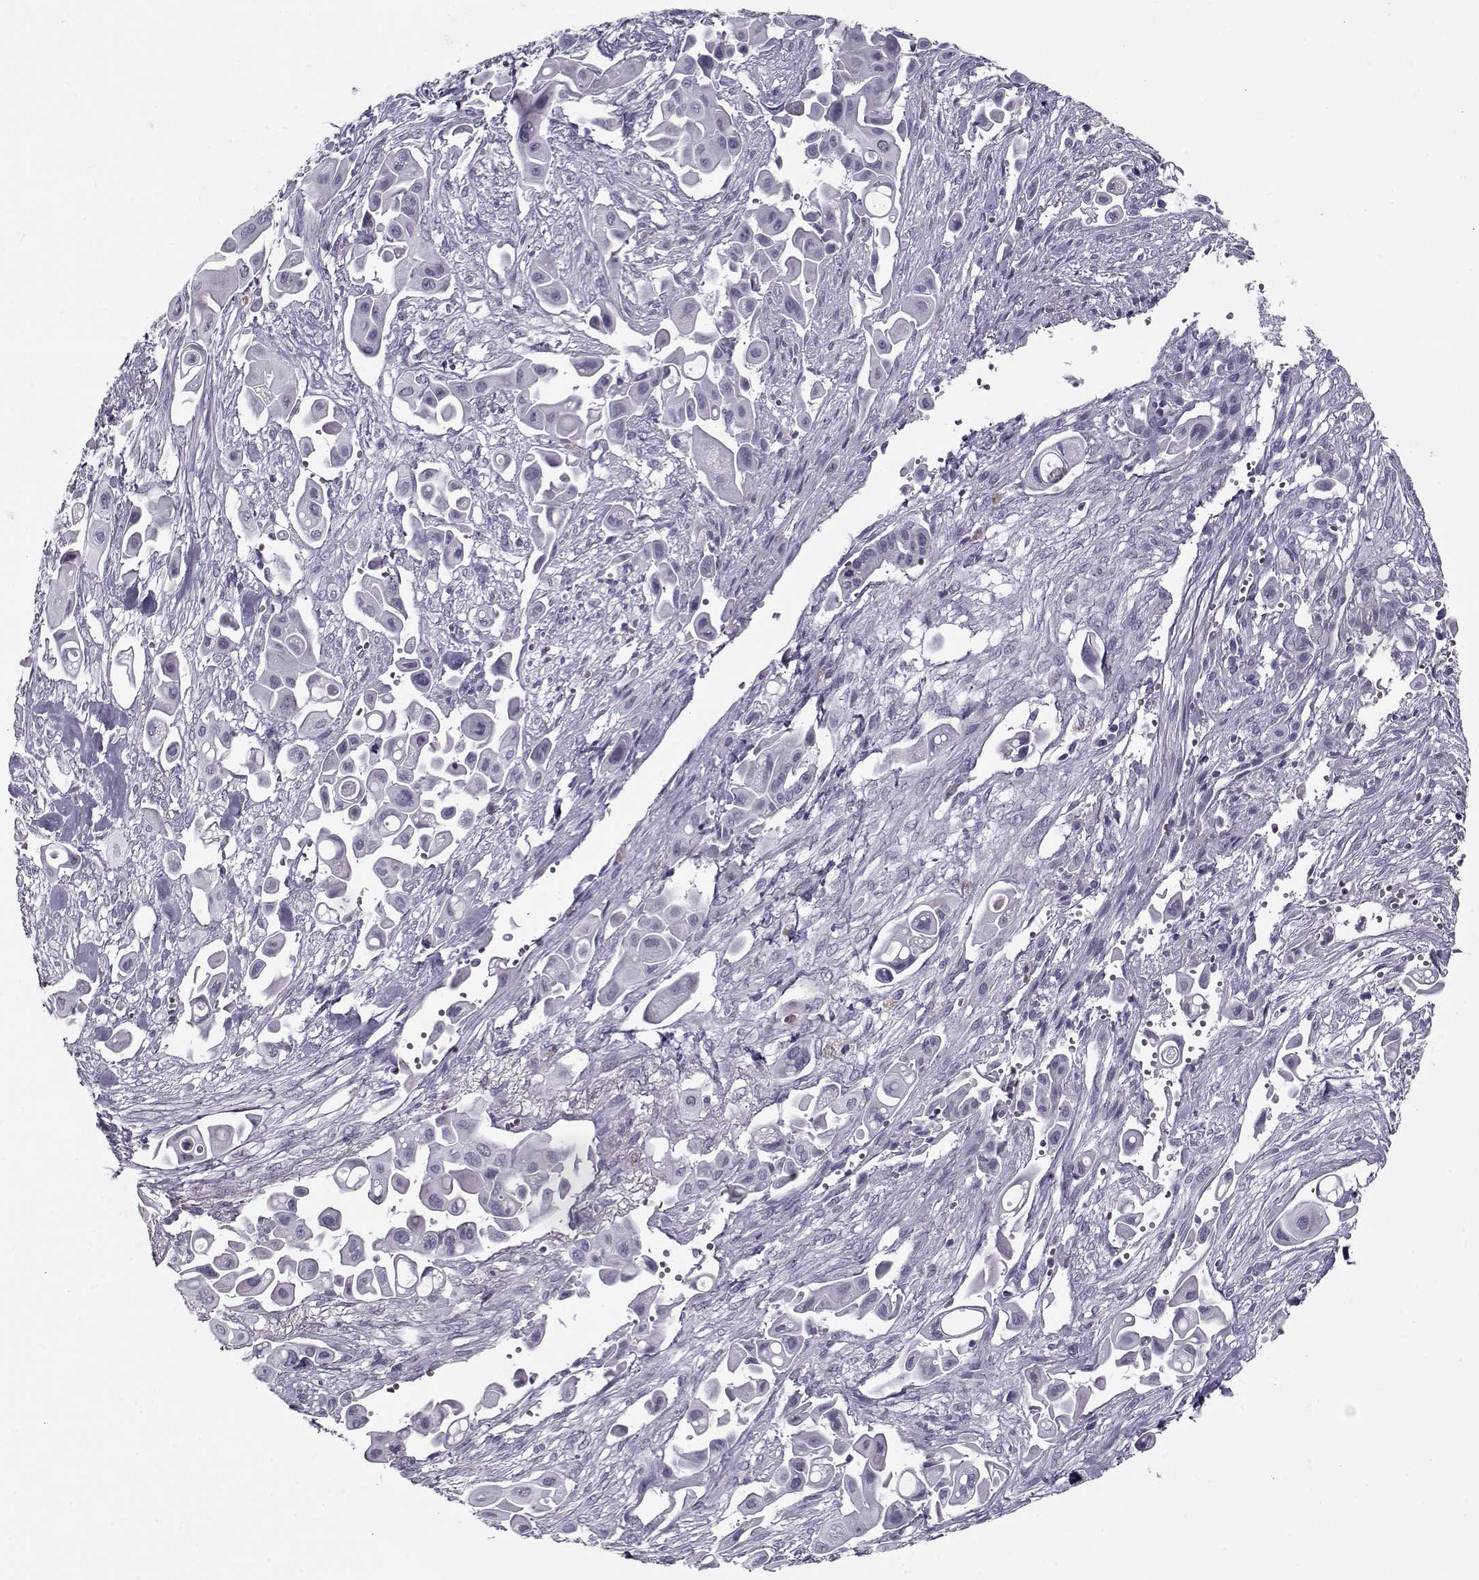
{"staining": {"intensity": "negative", "quantity": "none", "location": "none"}, "tissue": "pancreatic cancer", "cell_type": "Tumor cells", "image_type": "cancer", "snomed": [{"axis": "morphology", "description": "Adenocarcinoma, NOS"}, {"axis": "topography", "description": "Pancreas"}], "caption": "Immunohistochemical staining of adenocarcinoma (pancreatic) exhibits no significant staining in tumor cells.", "gene": "PP2D1", "patient": {"sex": "male", "age": 50}}